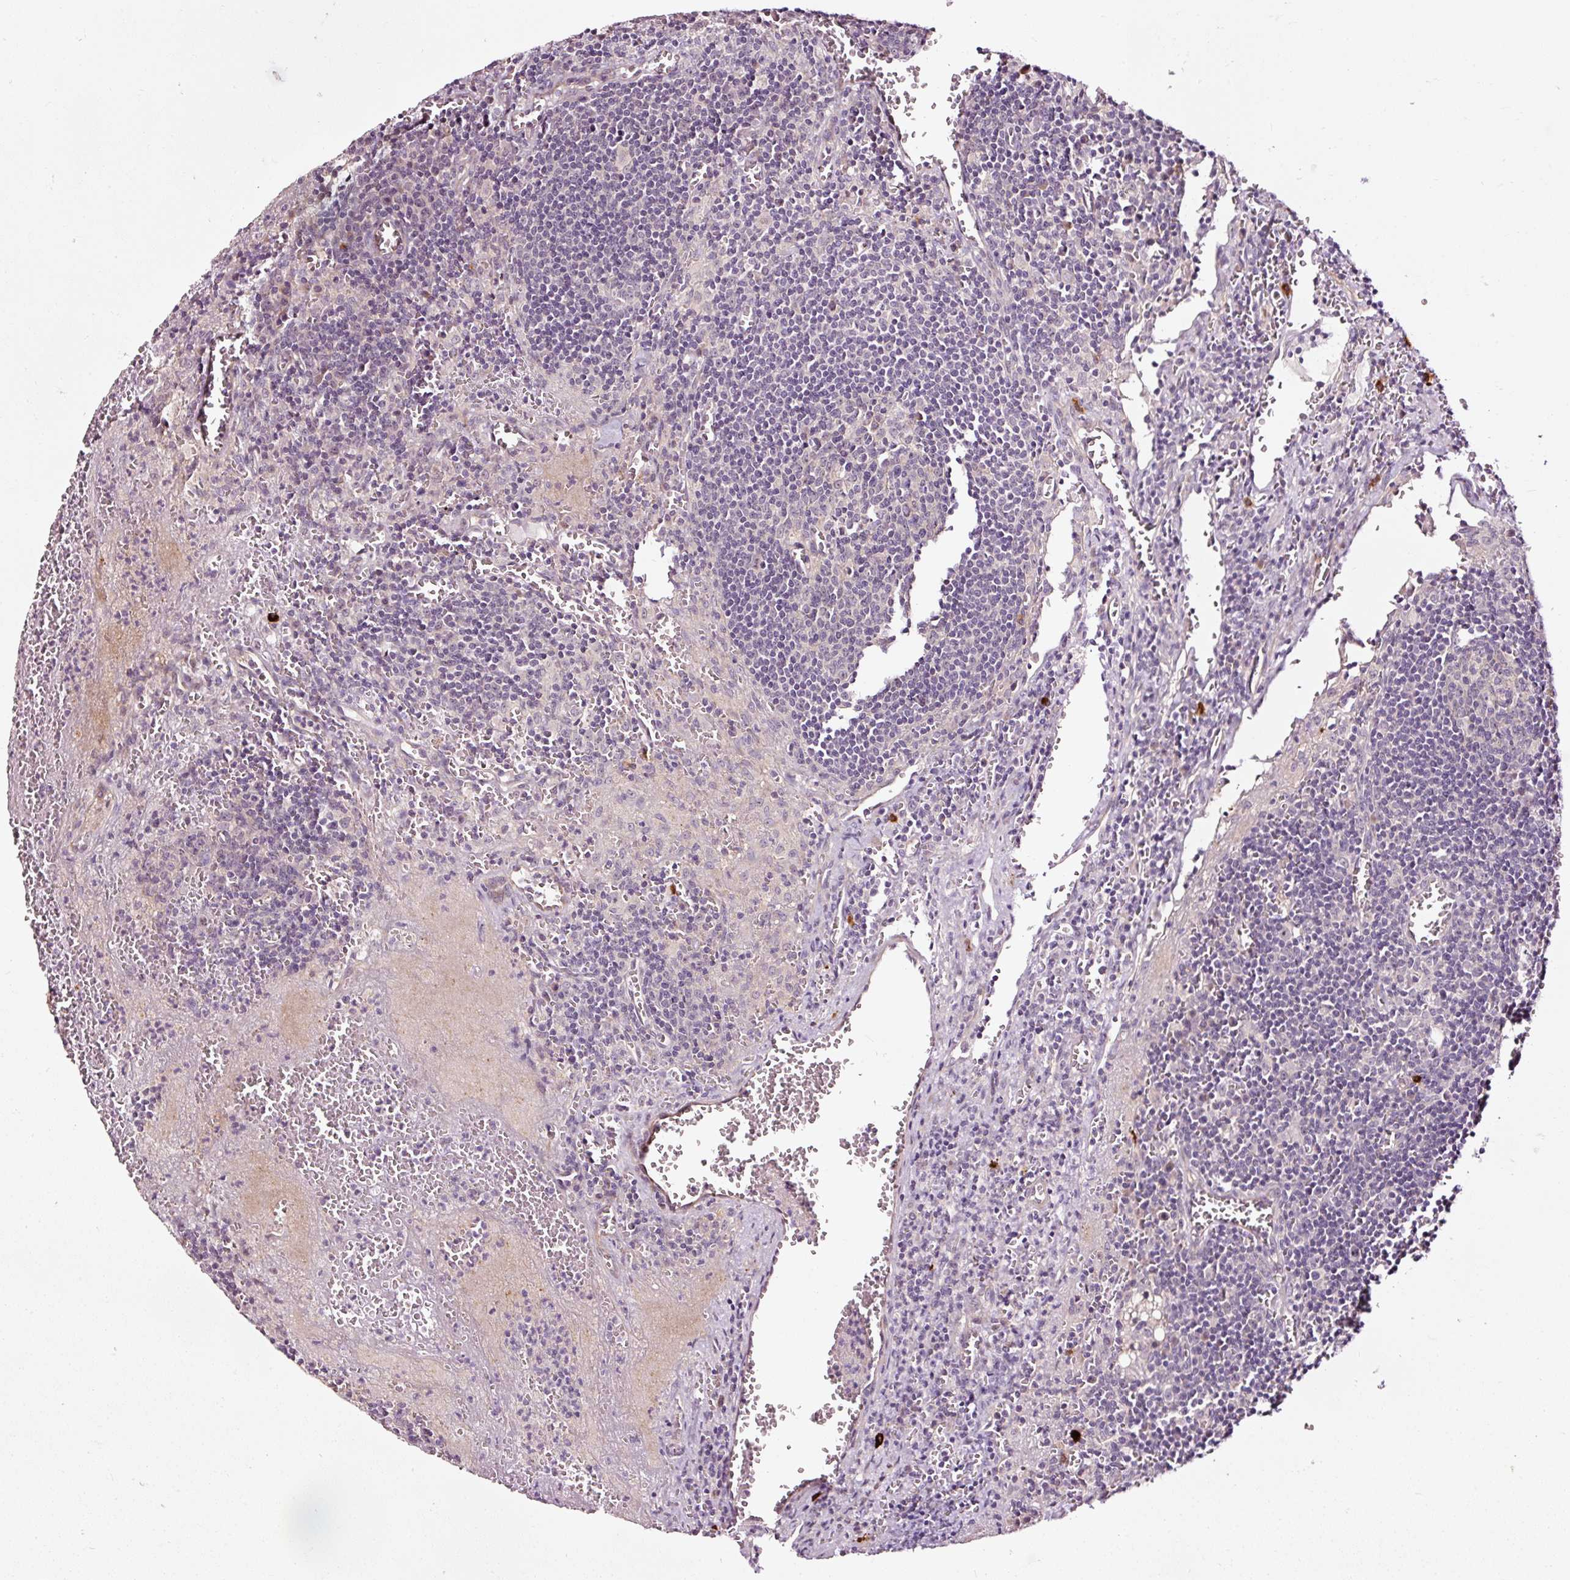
{"staining": {"intensity": "negative", "quantity": "none", "location": "none"}, "tissue": "lymph node", "cell_type": "Germinal center cells", "image_type": "normal", "snomed": [{"axis": "morphology", "description": "Normal tissue, NOS"}, {"axis": "topography", "description": "Lymph node"}], "caption": "Immunohistochemistry micrograph of unremarkable lymph node: human lymph node stained with DAB exhibits no significant protein staining in germinal center cells.", "gene": "UTP14A", "patient": {"sex": "male", "age": 50}}